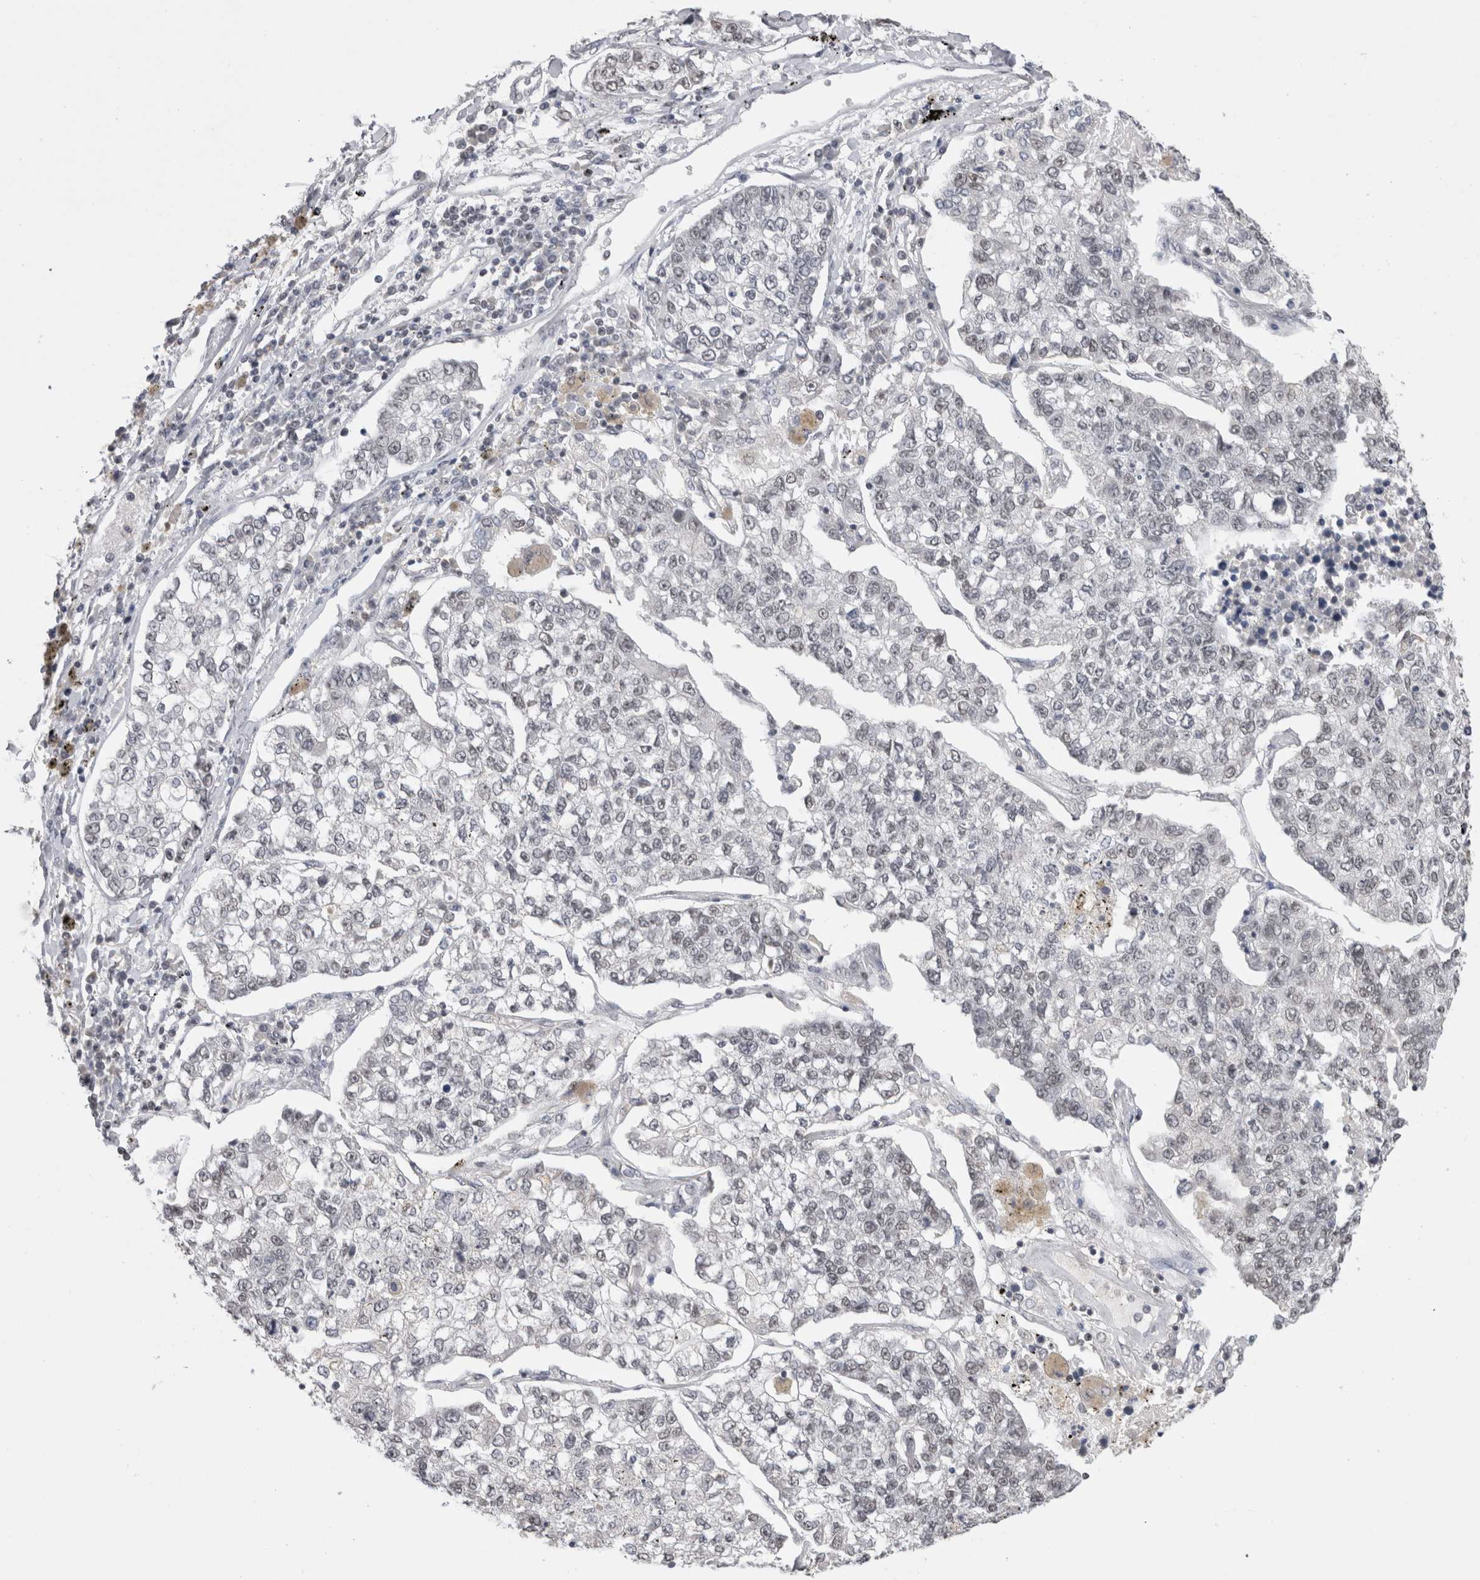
{"staining": {"intensity": "negative", "quantity": "none", "location": "none"}, "tissue": "lung cancer", "cell_type": "Tumor cells", "image_type": "cancer", "snomed": [{"axis": "morphology", "description": "Adenocarcinoma, NOS"}, {"axis": "topography", "description": "Lung"}], "caption": "Tumor cells show no significant protein expression in adenocarcinoma (lung).", "gene": "DAXX", "patient": {"sex": "male", "age": 49}}